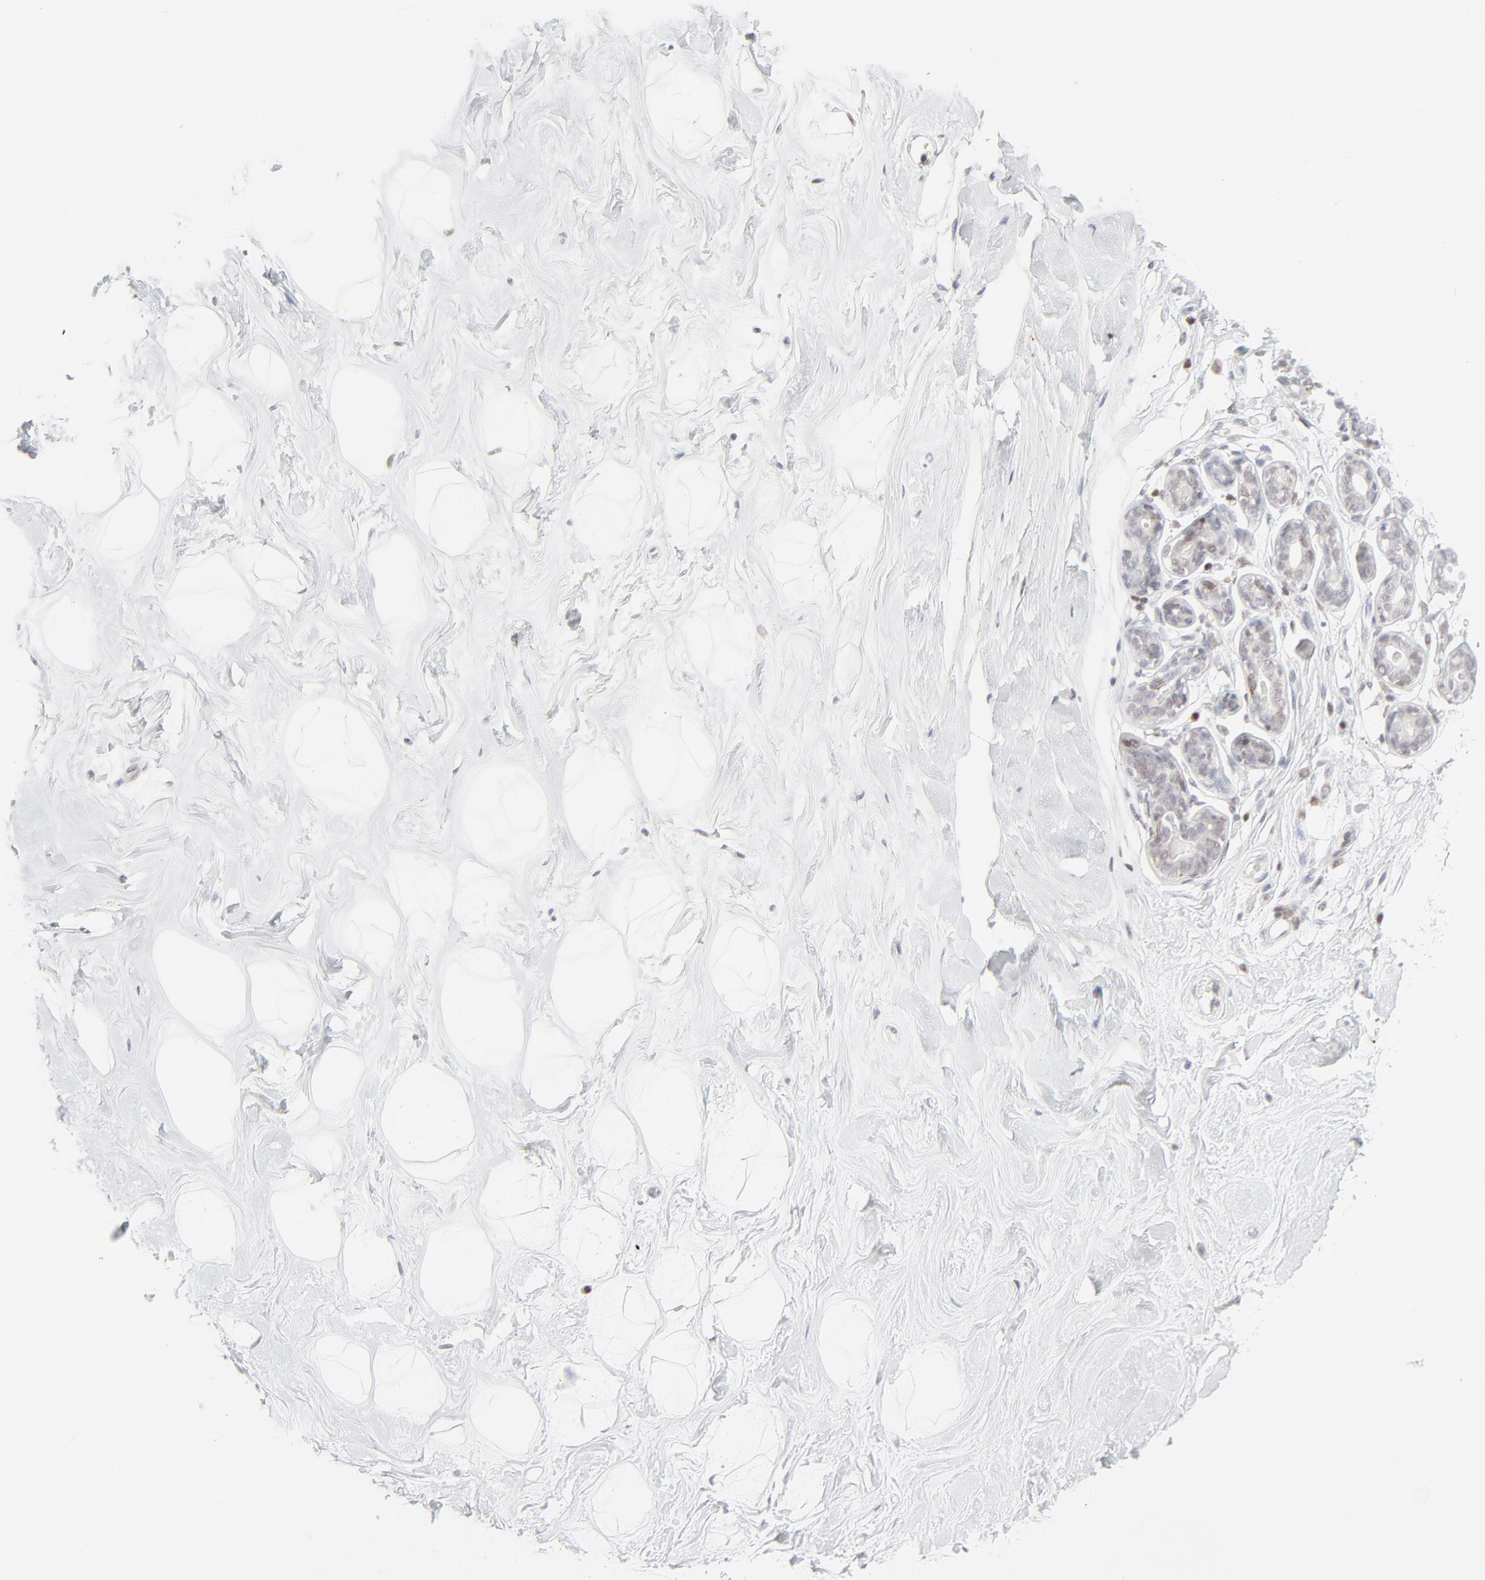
{"staining": {"intensity": "negative", "quantity": "none", "location": "none"}, "tissue": "breast", "cell_type": "Adipocytes", "image_type": "normal", "snomed": [{"axis": "morphology", "description": "Normal tissue, NOS"}, {"axis": "topography", "description": "Breast"}], "caption": "DAB (3,3'-diaminobenzidine) immunohistochemical staining of normal breast shows no significant staining in adipocytes.", "gene": "PRKCB", "patient": {"sex": "female", "age": 23}}